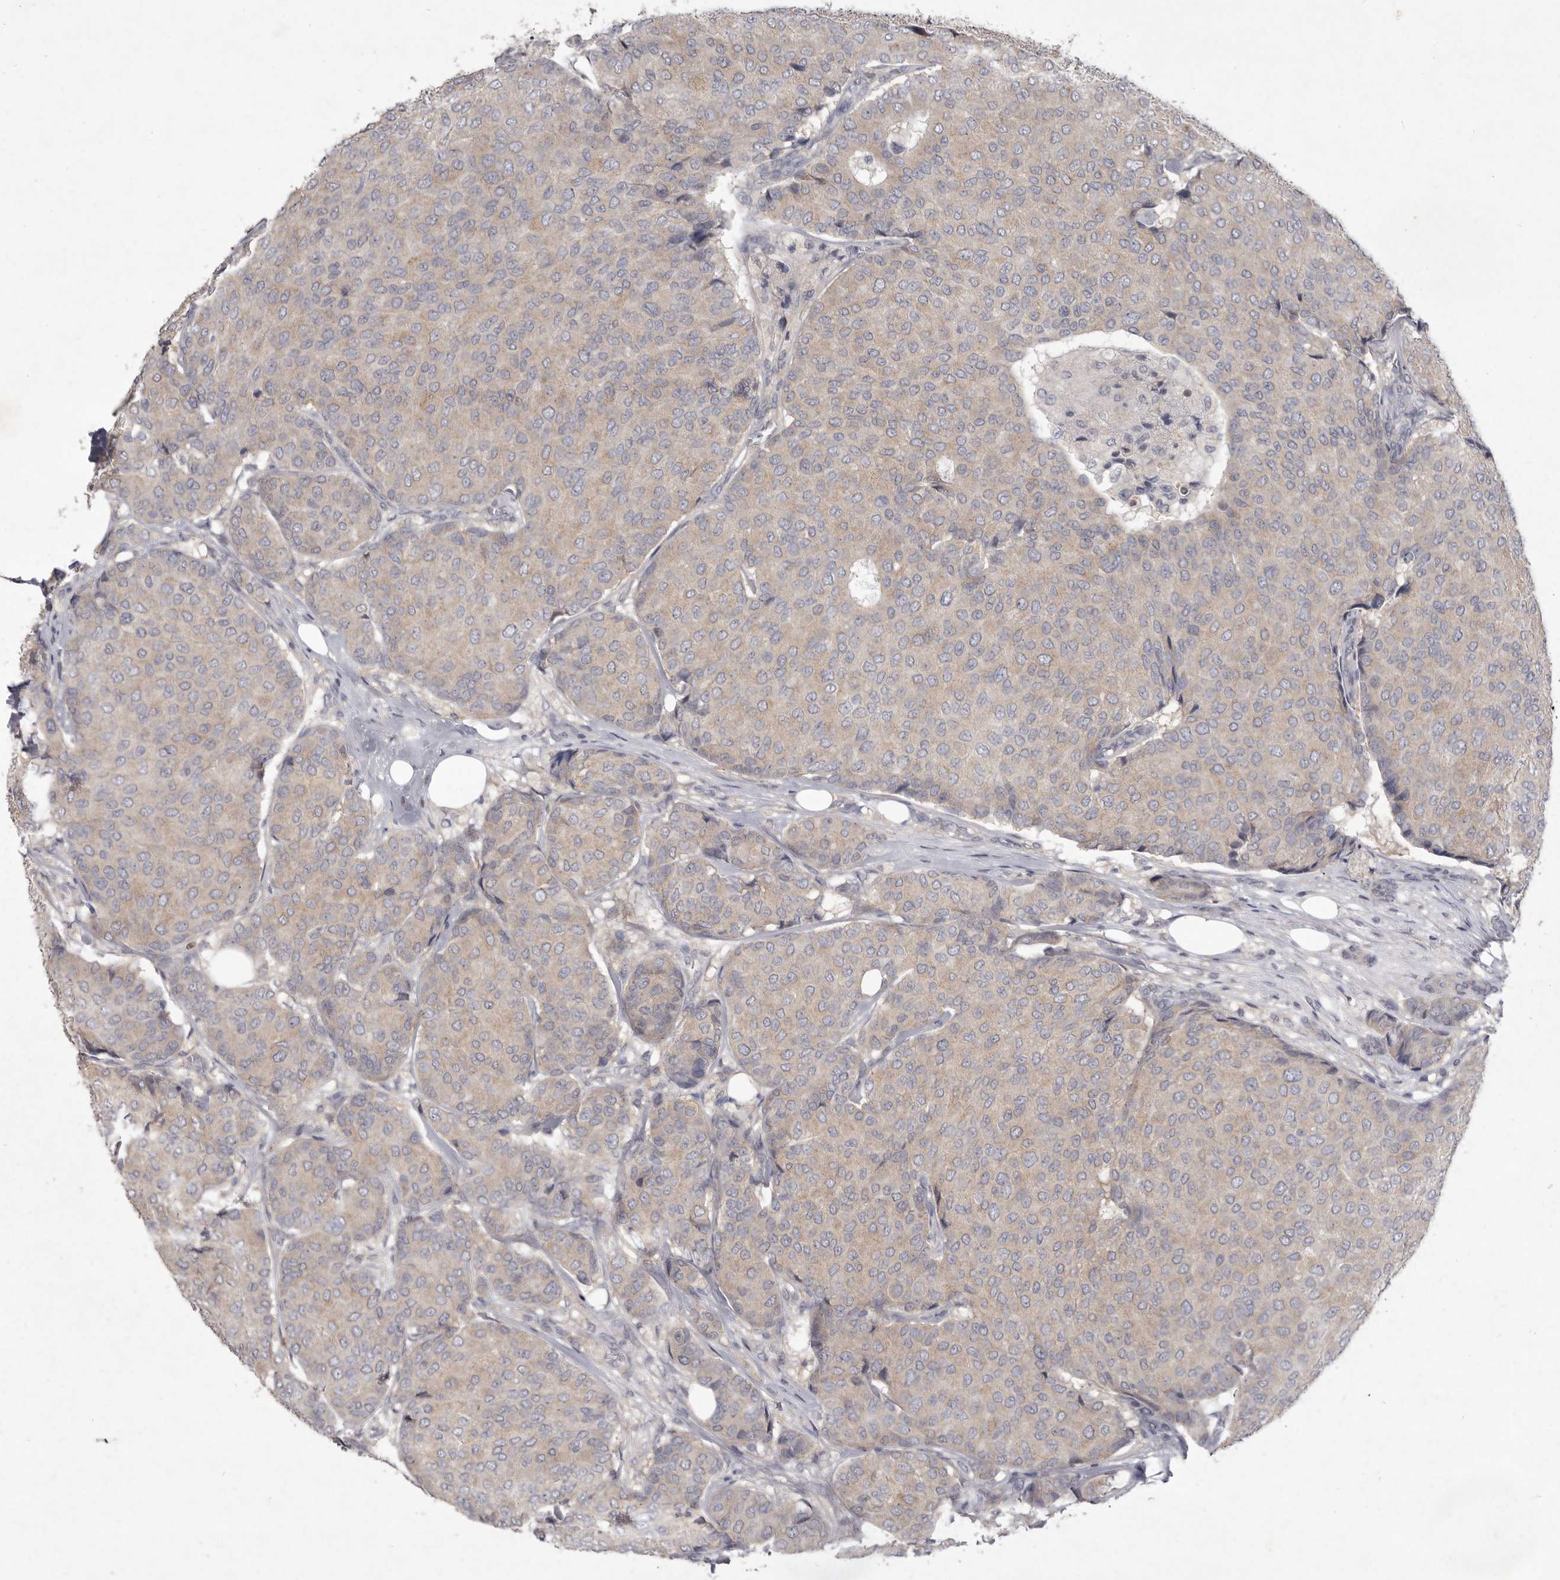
{"staining": {"intensity": "weak", "quantity": ">75%", "location": "cytoplasmic/membranous"}, "tissue": "breast cancer", "cell_type": "Tumor cells", "image_type": "cancer", "snomed": [{"axis": "morphology", "description": "Duct carcinoma"}, {"axis": "topography", "description": "Breast"}], "caption": "IHC of breast cancer displays low levels of weak cytoplasmic/membranous staining in approximately >75% of tumor cells. (brown staining indicates protein expression, while blue staining denotes nuclei).", "gene": "P2RX6", "patient": {"sex": "female", "age": 75}}